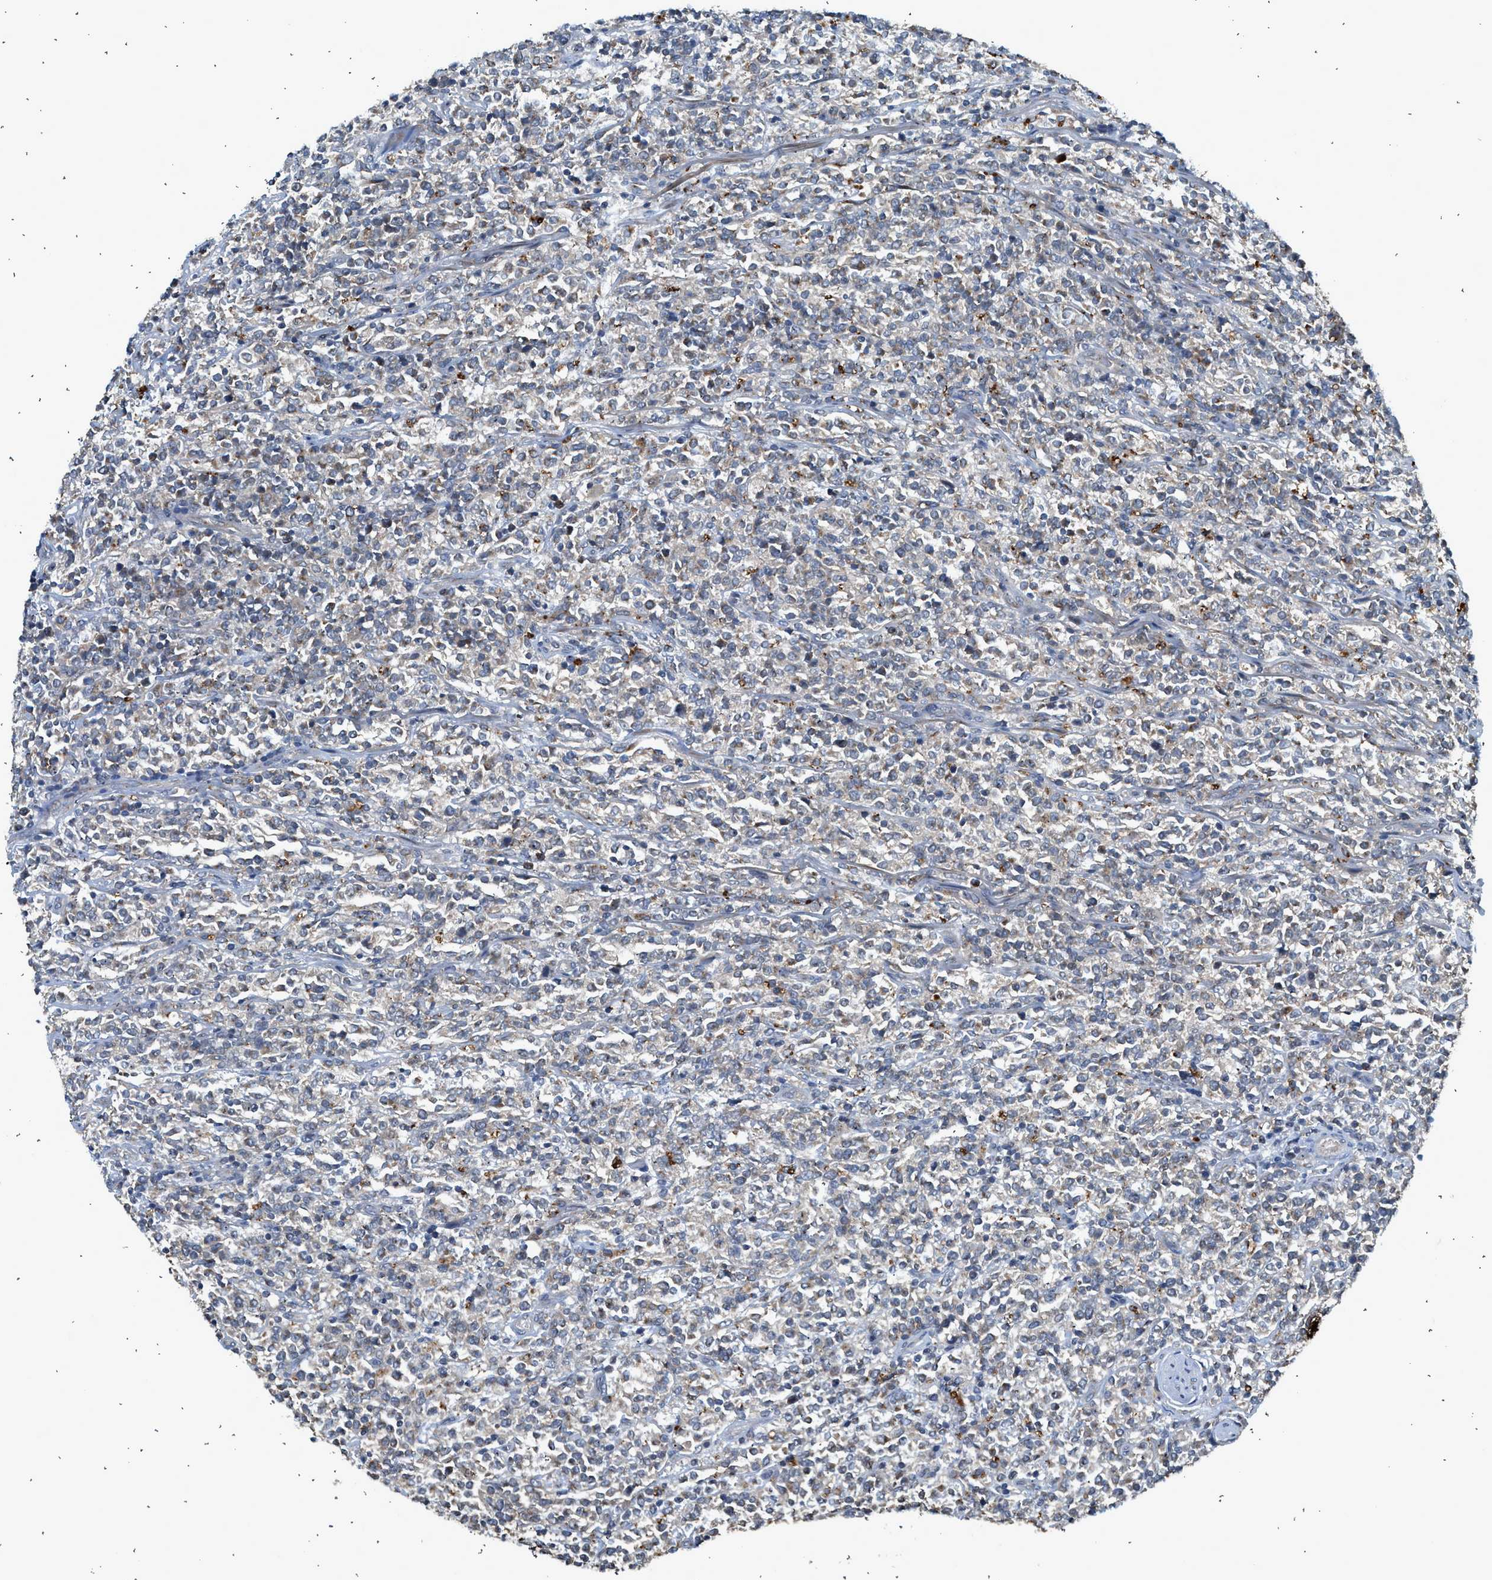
{"staining": {"intensity": "weak", "quantity": "<25%", "location": "cytoplasmic/membranous"}, "tissue": "lymphoma", "cell_type": "Tumor cells", "image_type": "cancer", "snomed": [{"axis": "morphology", "description": "Malignant lymphoma, non-Hodgkin's type, High grade"}, {"axis": "topography", "description": "Soft tissue"}], "caption": "IHC photomicrograph of neoplastic tissue: human lymphoma stained with DAB exhibits no significant protein staining in tumor cells.", "gene": "STARD3", "patient": {"sex": "male", "age": 18}}